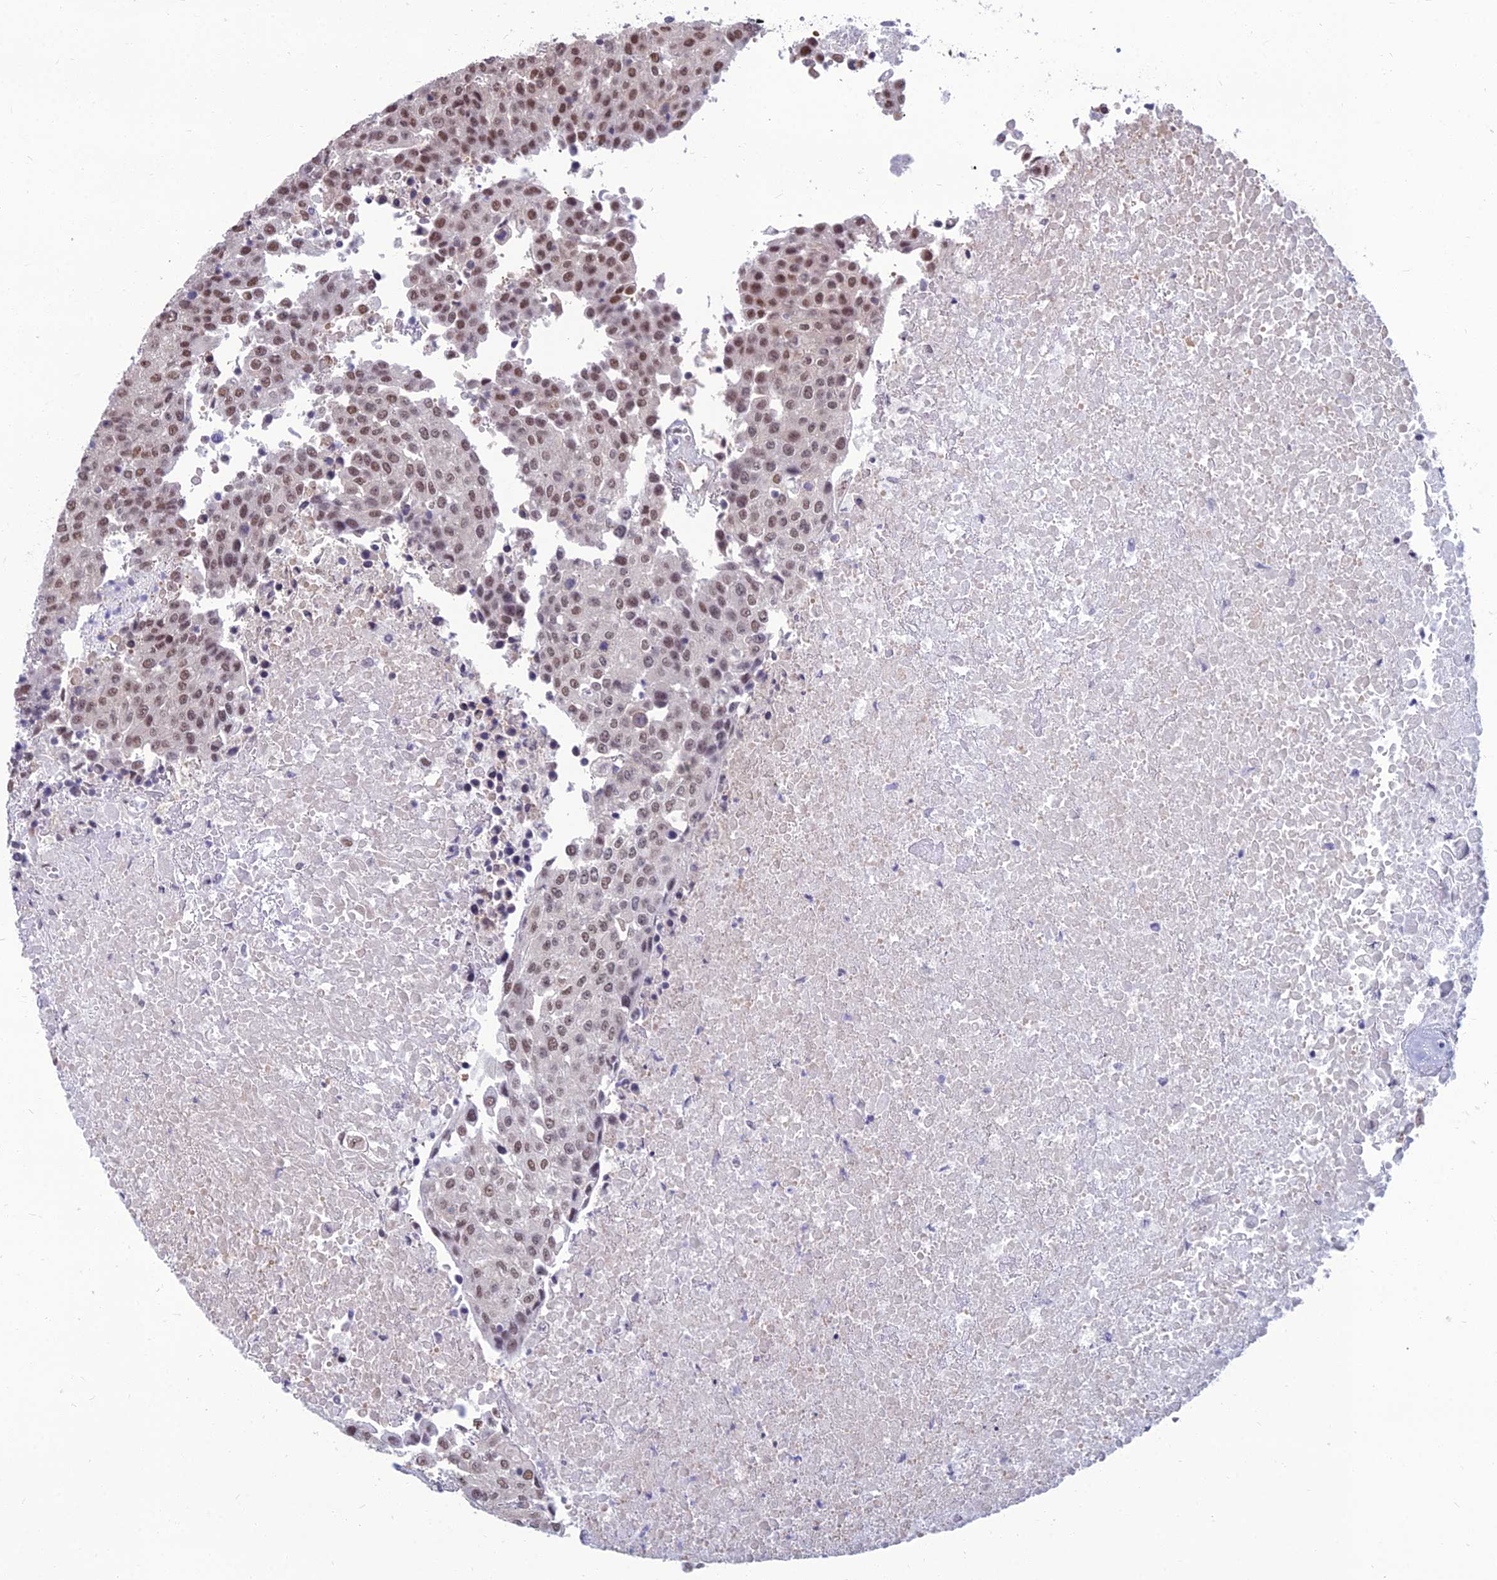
{"staining": {"intensity": "moderate", "quantity": ">75%", "location": "nuclear"}, "tissue": "urothelial cancer", "cell_type": "Tumor cells", "image_type": "cancer", "snomed": [{"axis": "morphology", "description": "Urothelial carcinoma, High grade"}, {"axis": "topography", "description": "Urinary bladder"}], "caption": "A histopathology image of urothelial carcinoma (high-grade) stained for a protein reveals moderate nuclear brown staining in tumor cells.", "gene": "SRSF7", "patient": {"sex": "female", "age": 85}}